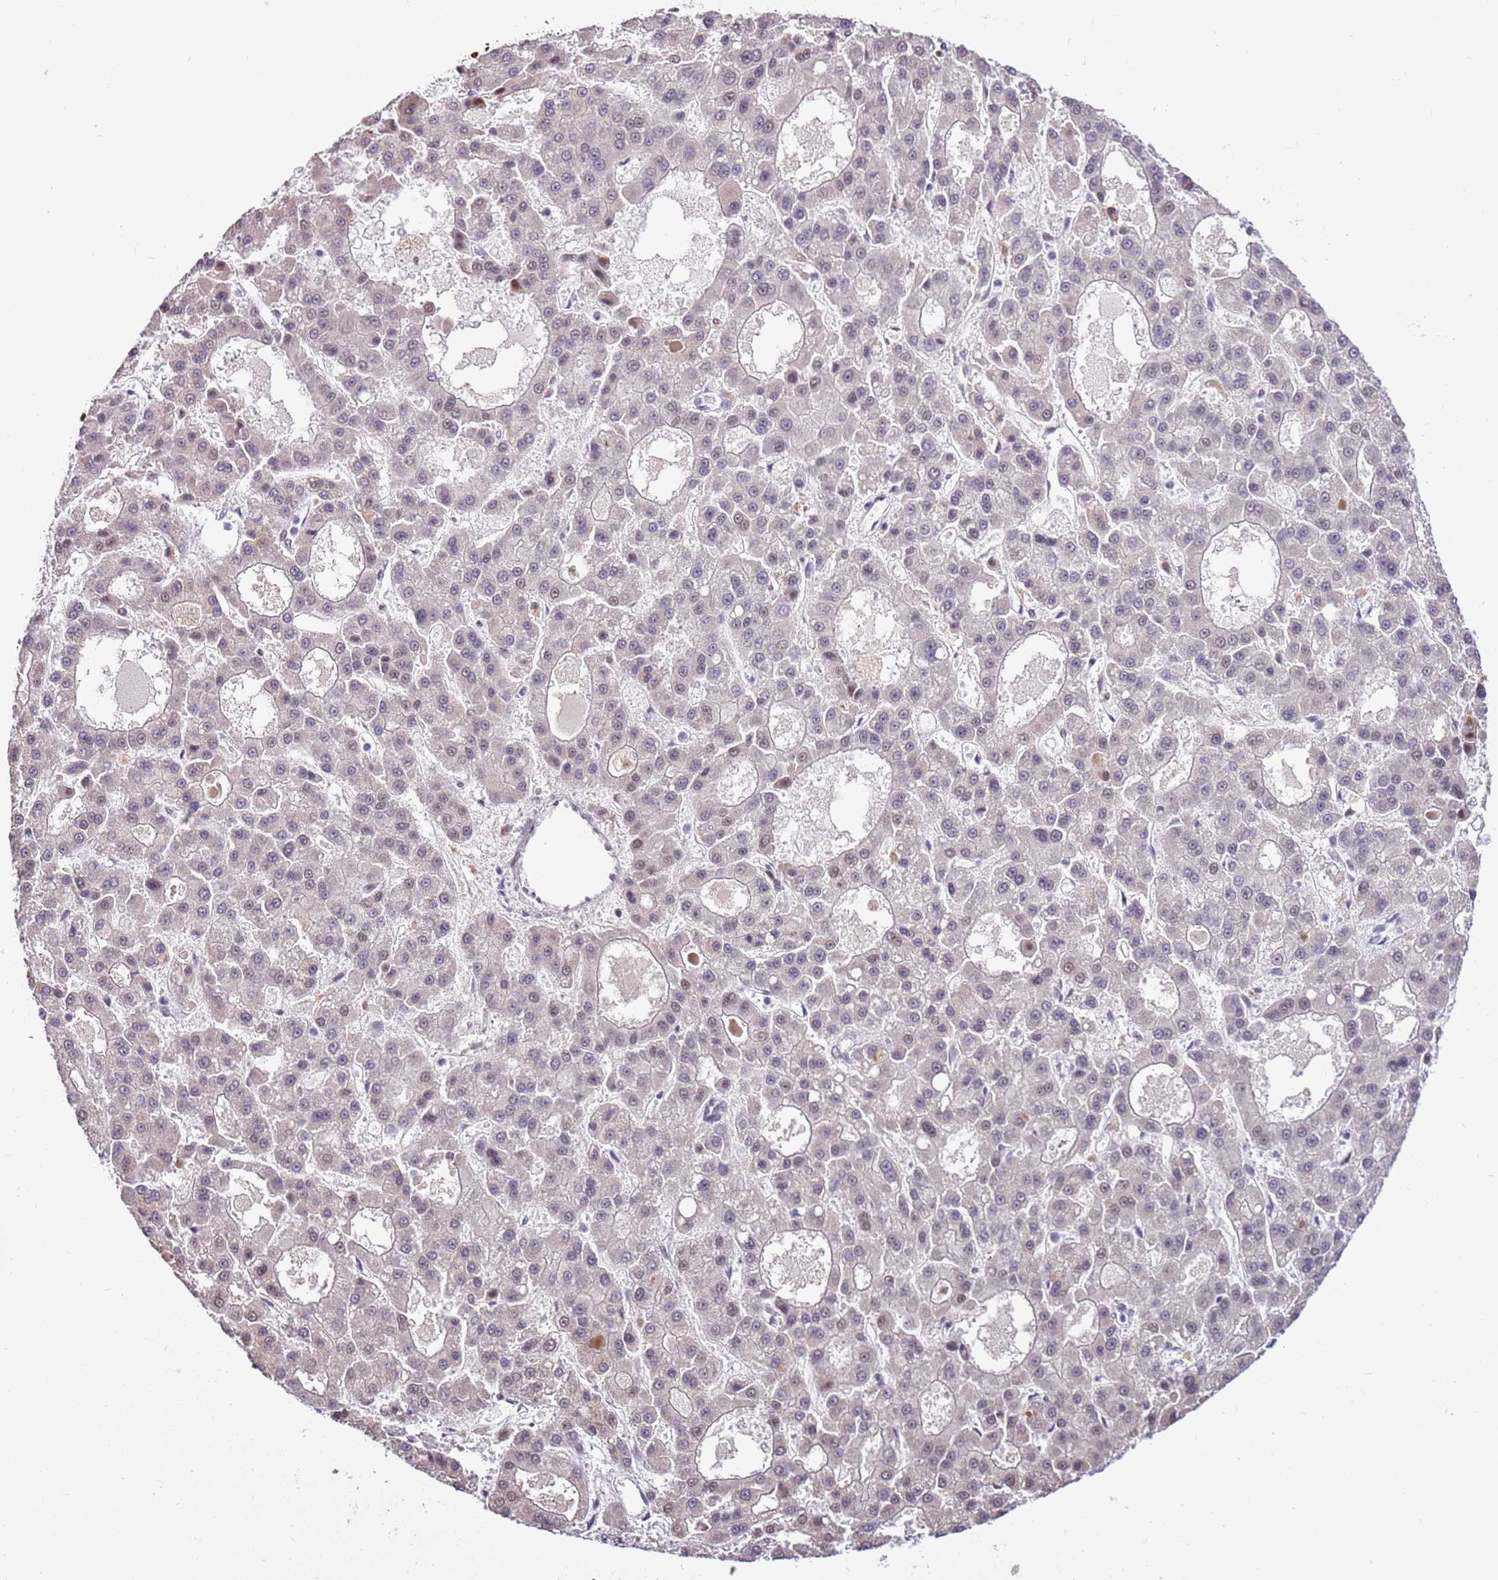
{"staining": {"intensity": "weak", "quantity": "<25%", "location": "nuclear"}, "tissue": "liver cancer", "cell_type": "Tumor cells", "image_type": "cancer", "snomed": [{"axis": "morphology", "description": "Carcinoma, Hepatocellular, NOS"}, {"axis": "topography", "description": "Liver"}], "caption": "Immunohistochemical staining of hepatocellular carcinoma (liver) reveals no significant positivity in tumor cells.", "gene": "AKAP8L", "patient": {"sex": "male", "age": 70}}